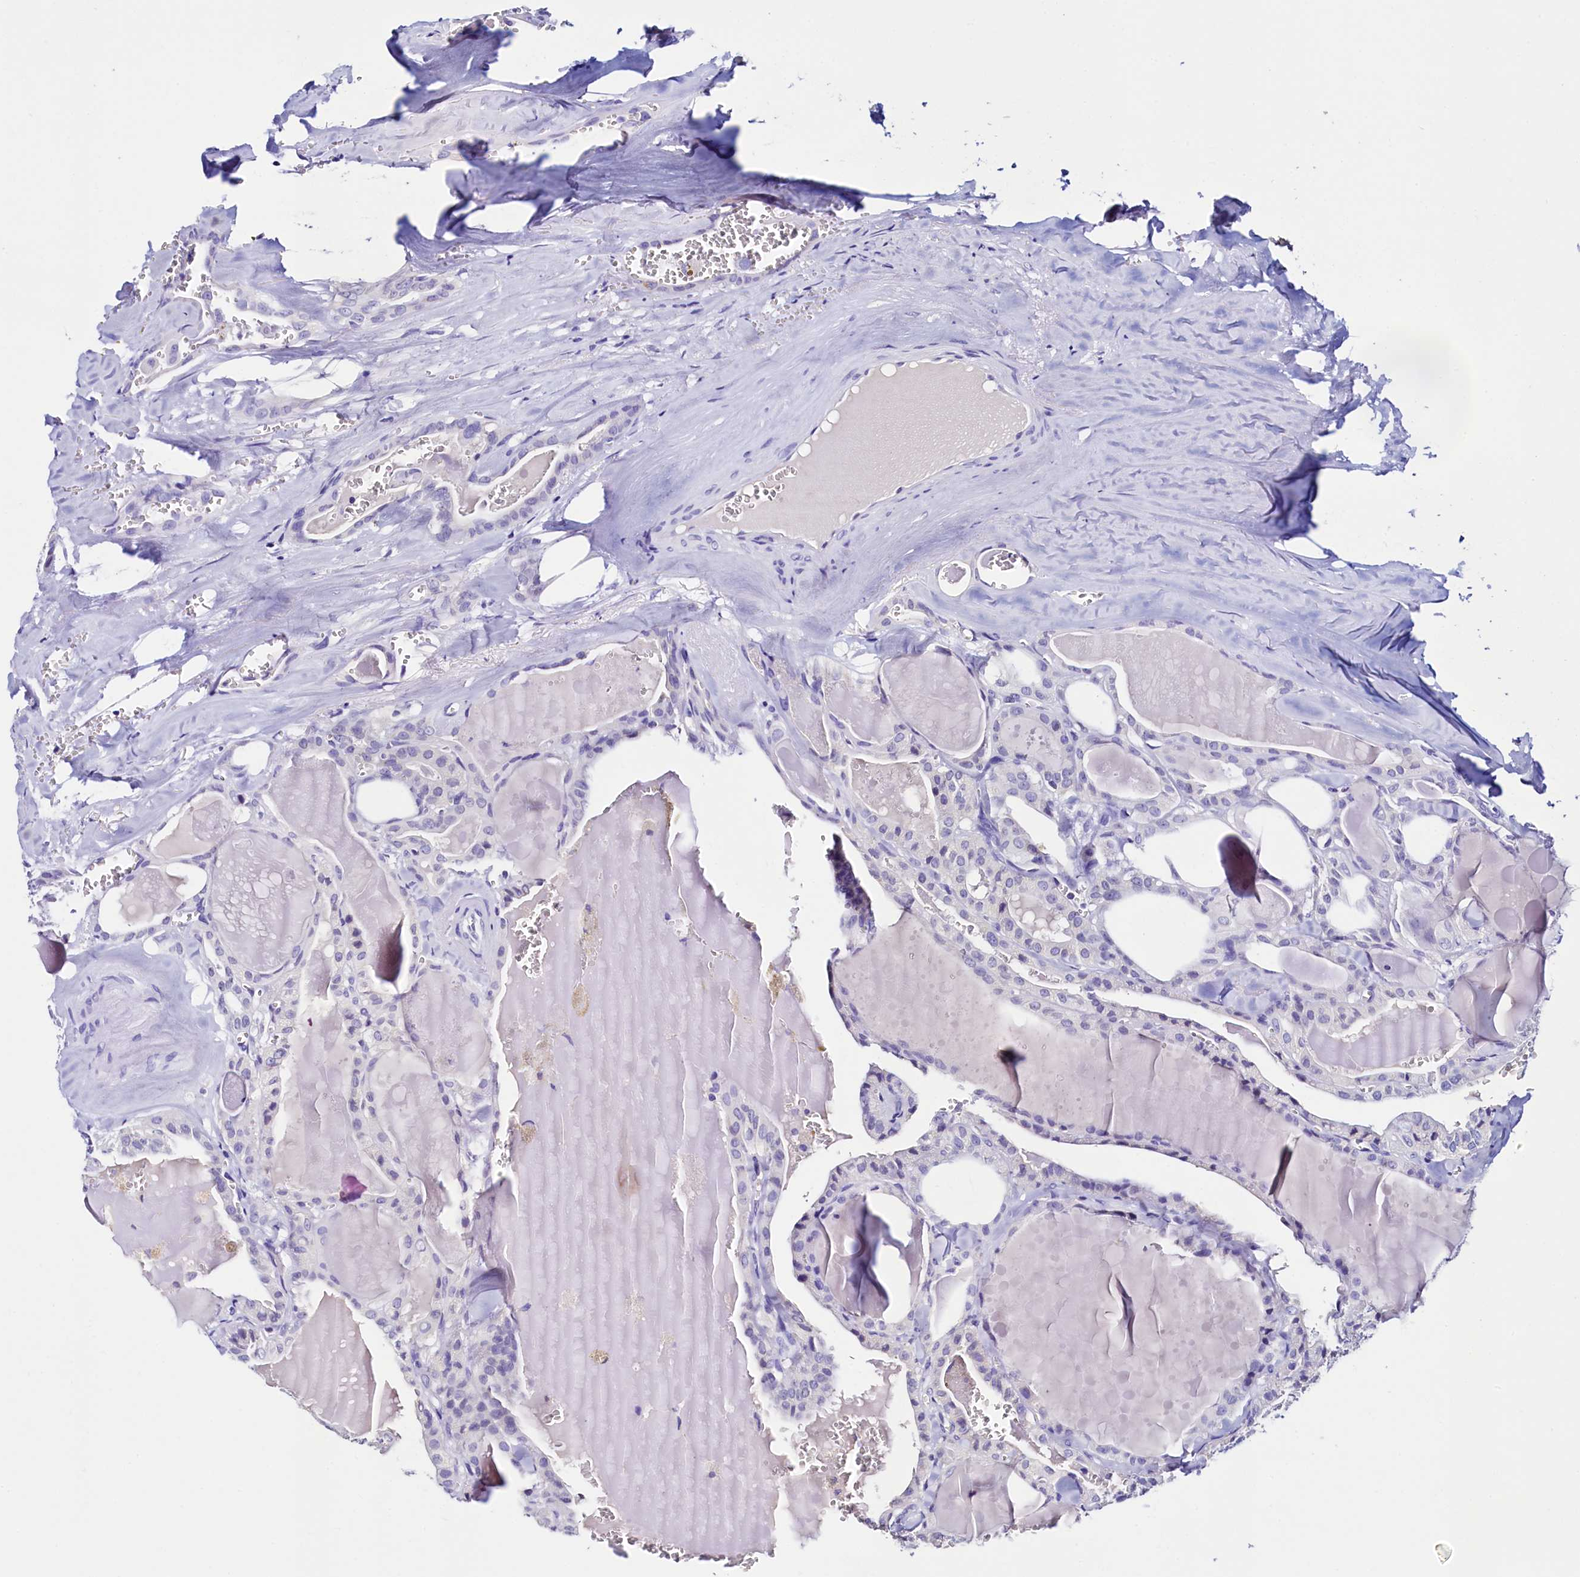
{"staining": {"intensity": "negative", "quantity": "none", "location": "none"}, "tissue": "thyroid cancer", "cell_type": "Tumor cells", "image_type": "cancer", "snomed": [{"axis": "morphology", "description": "Papillary adenocarcinoma, NOS"}, {"axis": "topography", "description": "Thyroid gland"}], "caption": "Thyroid papillary adenocarcinoma was stained to show a protein in brown. There is no significant positivity in tumor cells.", "gene": "HAND1", "patient": {"sex": "male", "age": 52}}